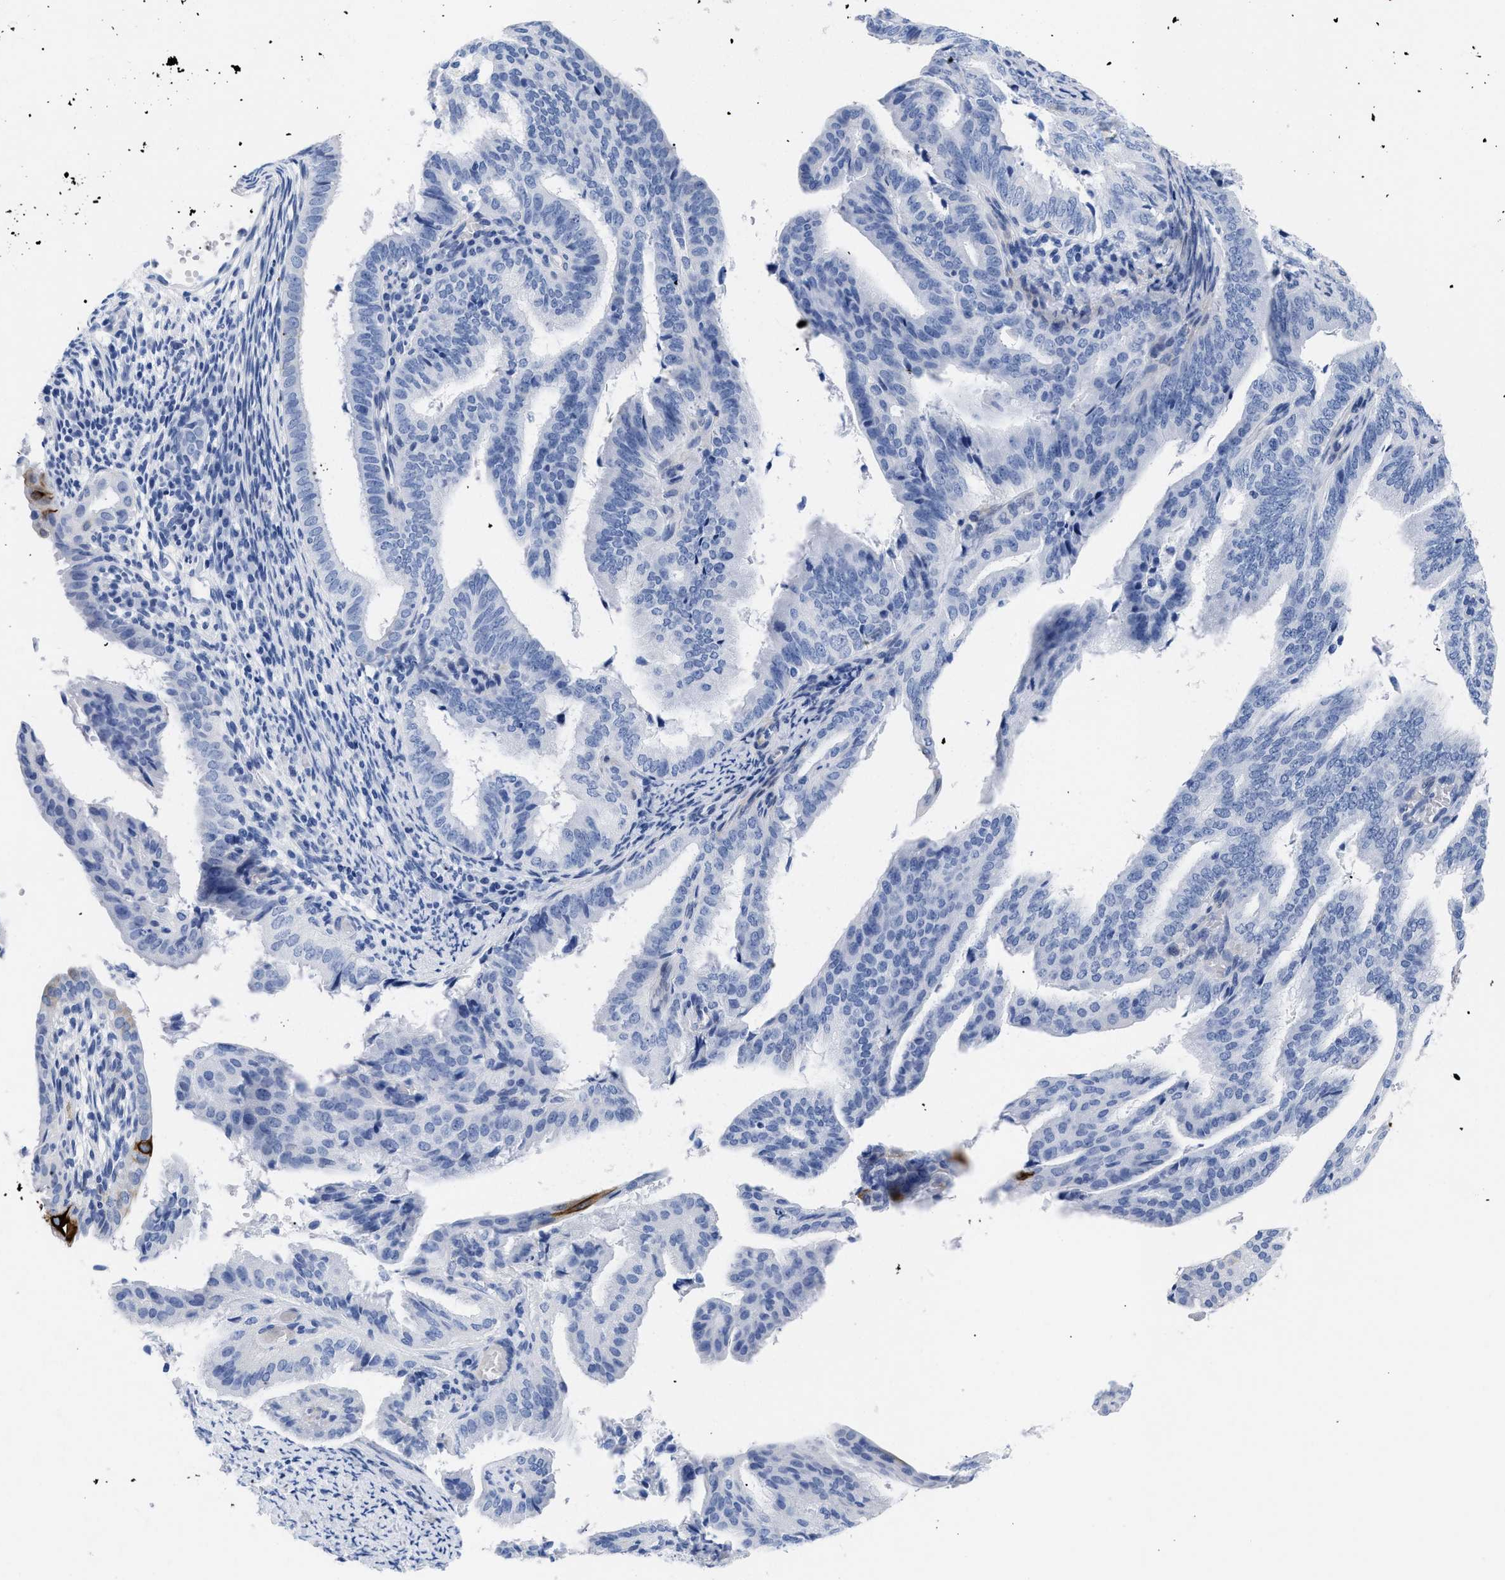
{"staining": {"intensity": "strong", "quantity": "<25%", "location": "cytoplasmic/membranous"}, "tissue": "endometrial cancer", "cell_type": "Tumor cells", "image_type": "cancer", "snomed": [{"axis": "morphology", "description": "Adenocarcinoma, NOS"}, {"axis": "topography", "description": "Endometrium"}], "caption": "There is medium levels of strong cytoplasmic/membranous expression in tumor cells of endometrial adenocarcinoma, as demonstrated by immunohistochemical staining (brown color).", "gene": "DUSP26", "patient": {"sex": "female", "age": 58}}